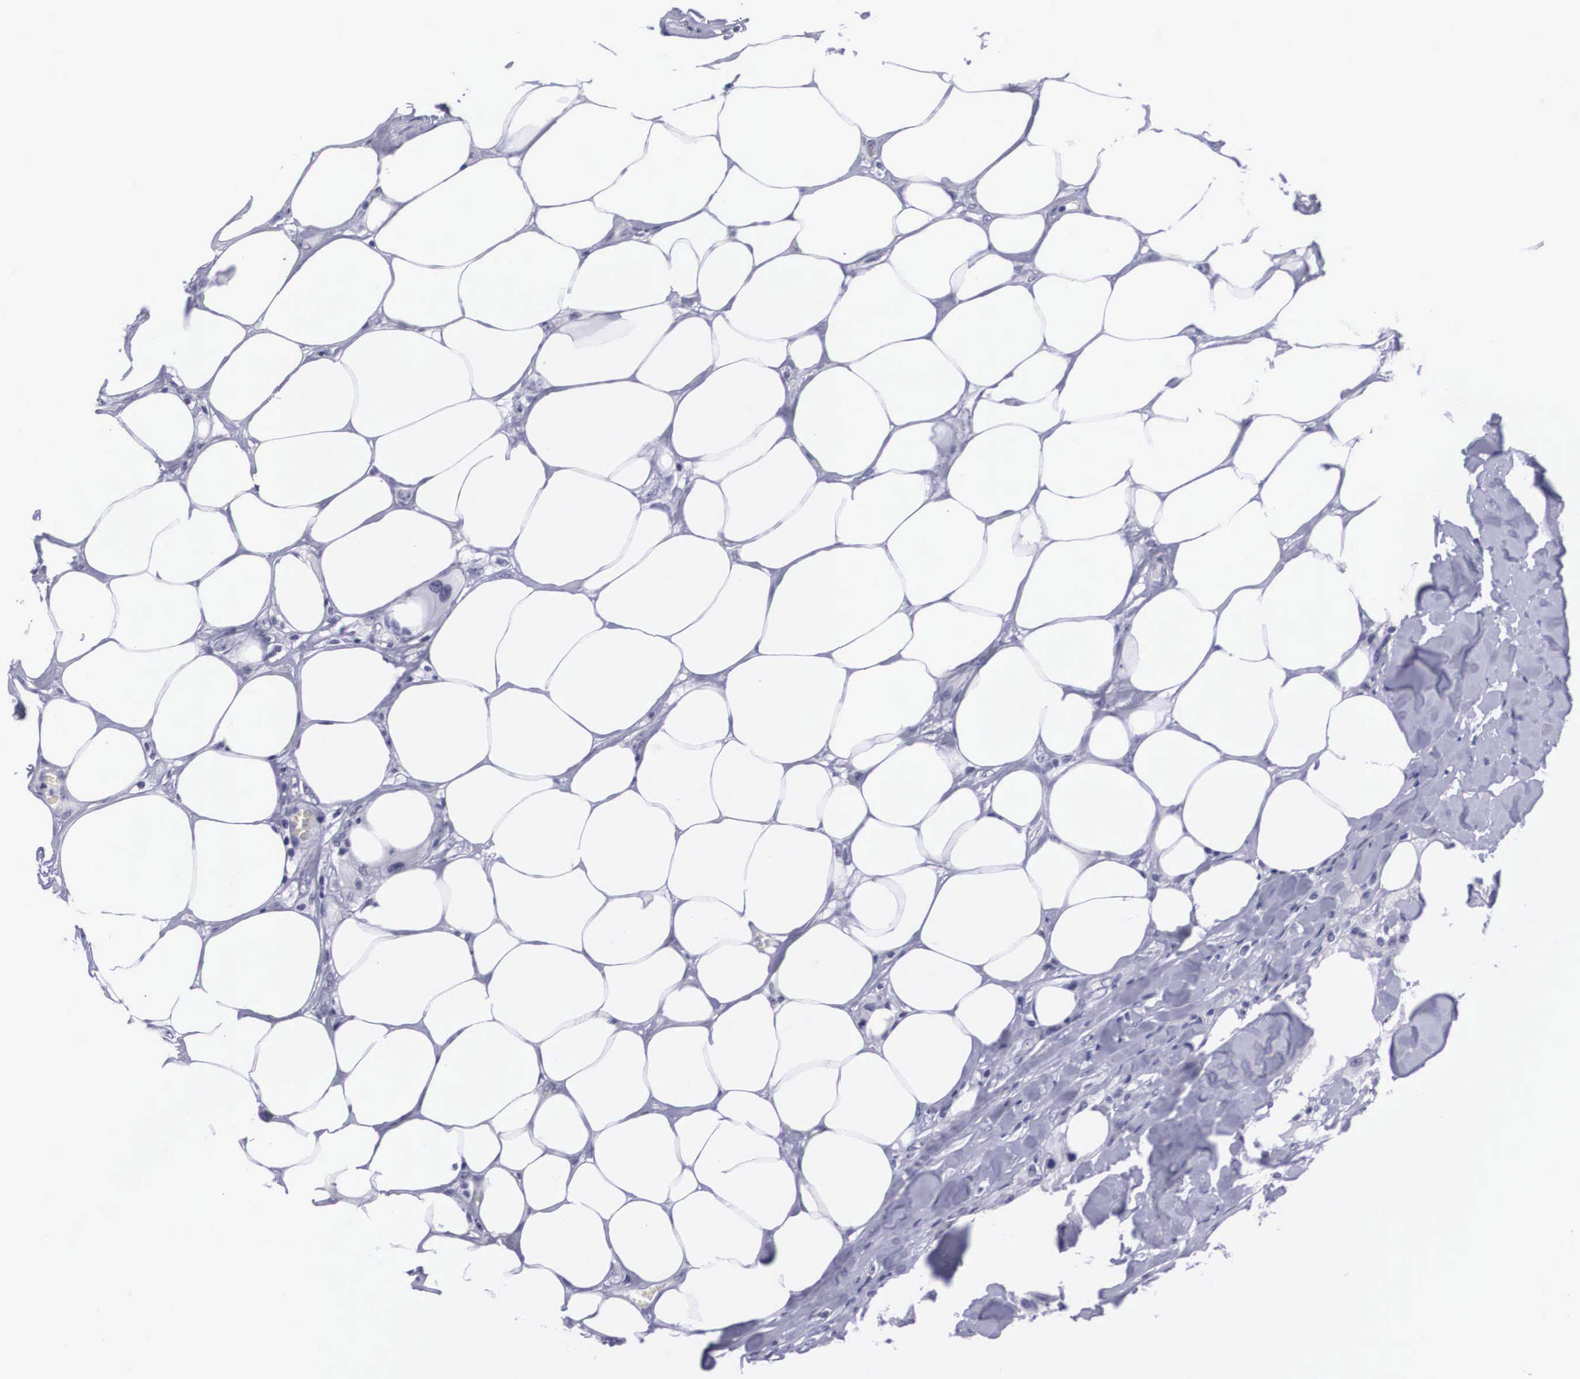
{"staining": {"intensity": "negative", "quantity": "none", "location": "none"}, "tissue": "breast cancer", "cell_type": "Tumor cells", "image_type": "cancer", "snomed": [{"axis": "morphology", "description": "Neoplasm, malignant, NOS"}, {"axis": "topography", "description": "Breast"}], "caption": "An immunohistochemistry micrograph of breast cancer is shown. There is no staining in tumor cells of breast cancer.", "gene": "C22orf31", "patient": {"sex": "female", "age": 50}}